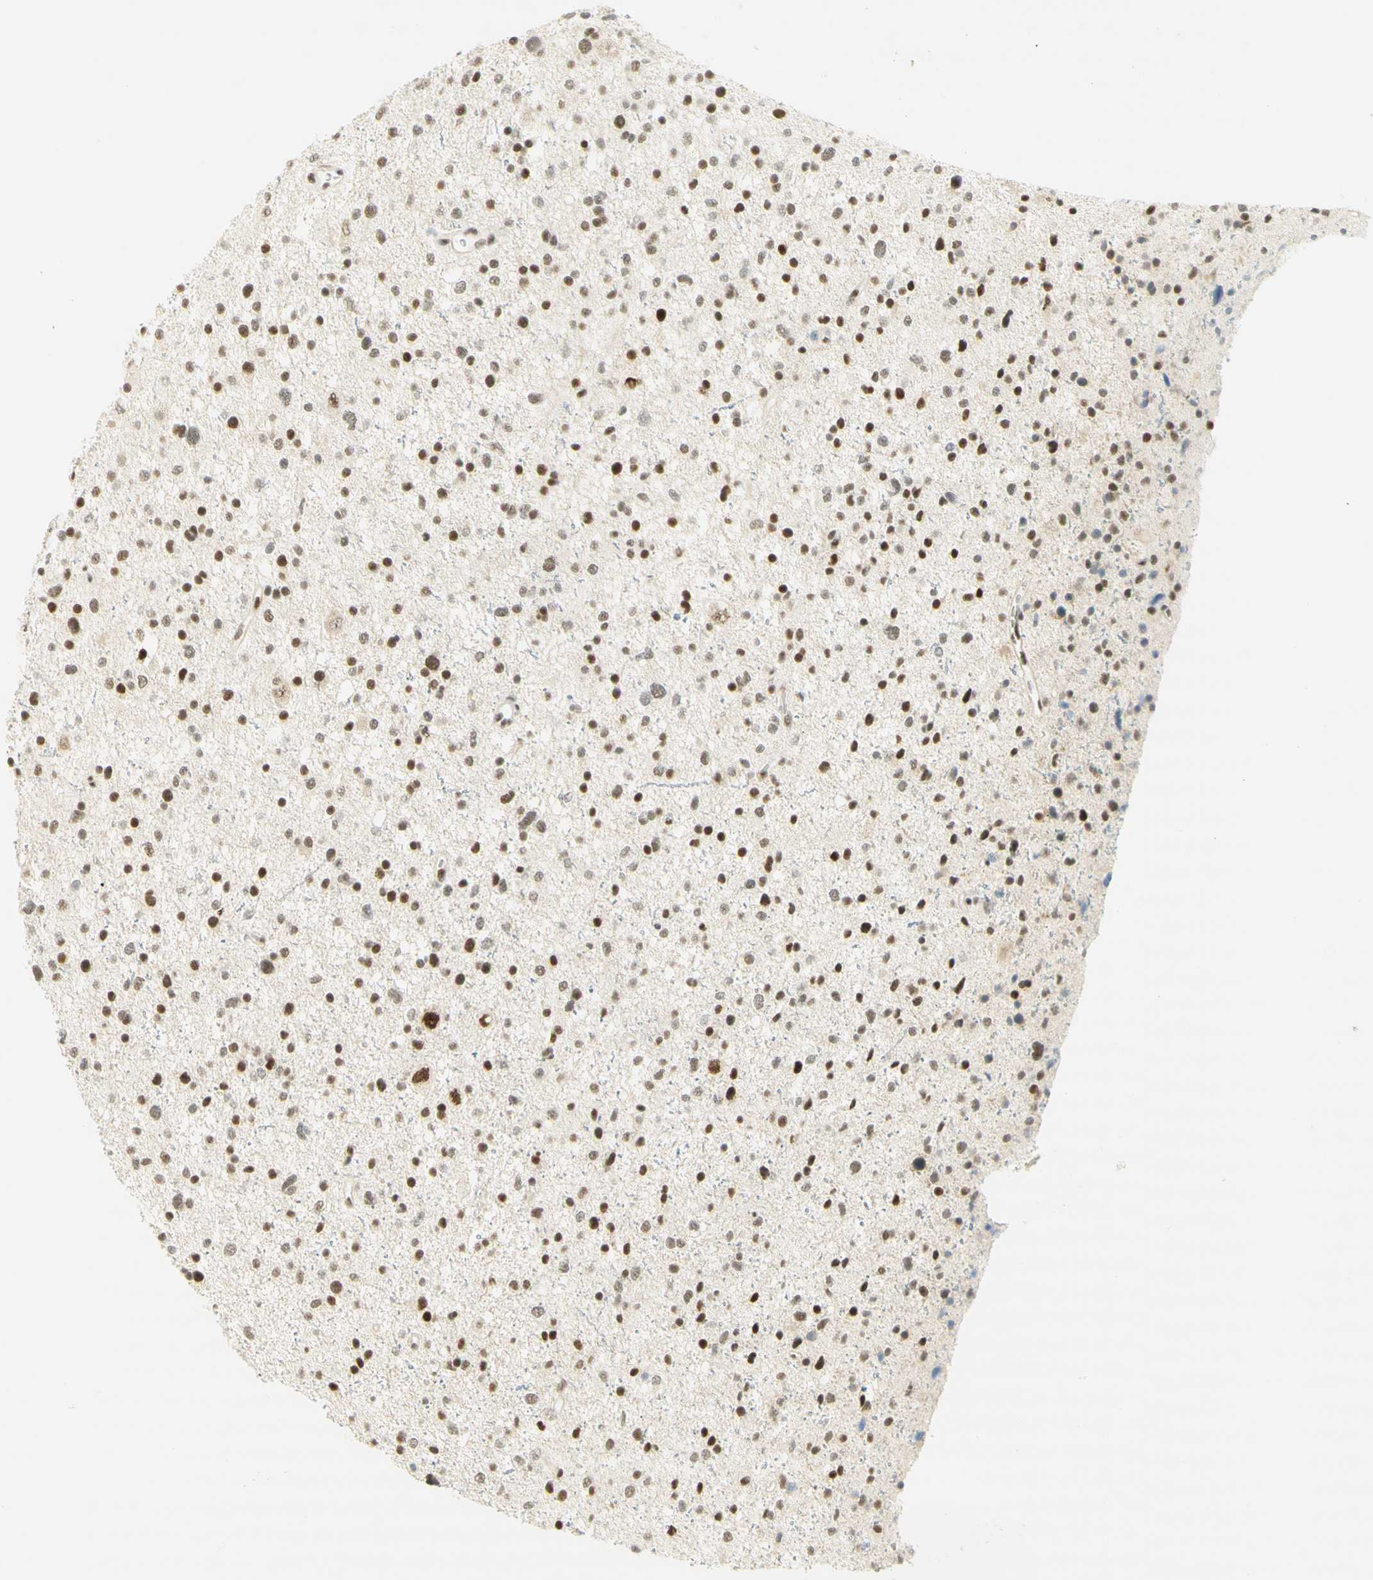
{"staining": {"intensity": "moderate", "quantity": ">75%", "location": "nuclear"}, "tissue": "glioma", "cell_type": "Tumor cells", "image_type": "cancer", "snomed": [{"axis": "morphology", "description": "Glioma, malignant, Low grade"}, {"axis": "topography", "description": "Brain"}], "caption": "Immunohistochemical staining of glioma exhibits medium levels of moderate nuclear expression in approximately >75% of tumor cells.", "gene": "PMS2", "patient": {"sex": "female", "age": 37}}